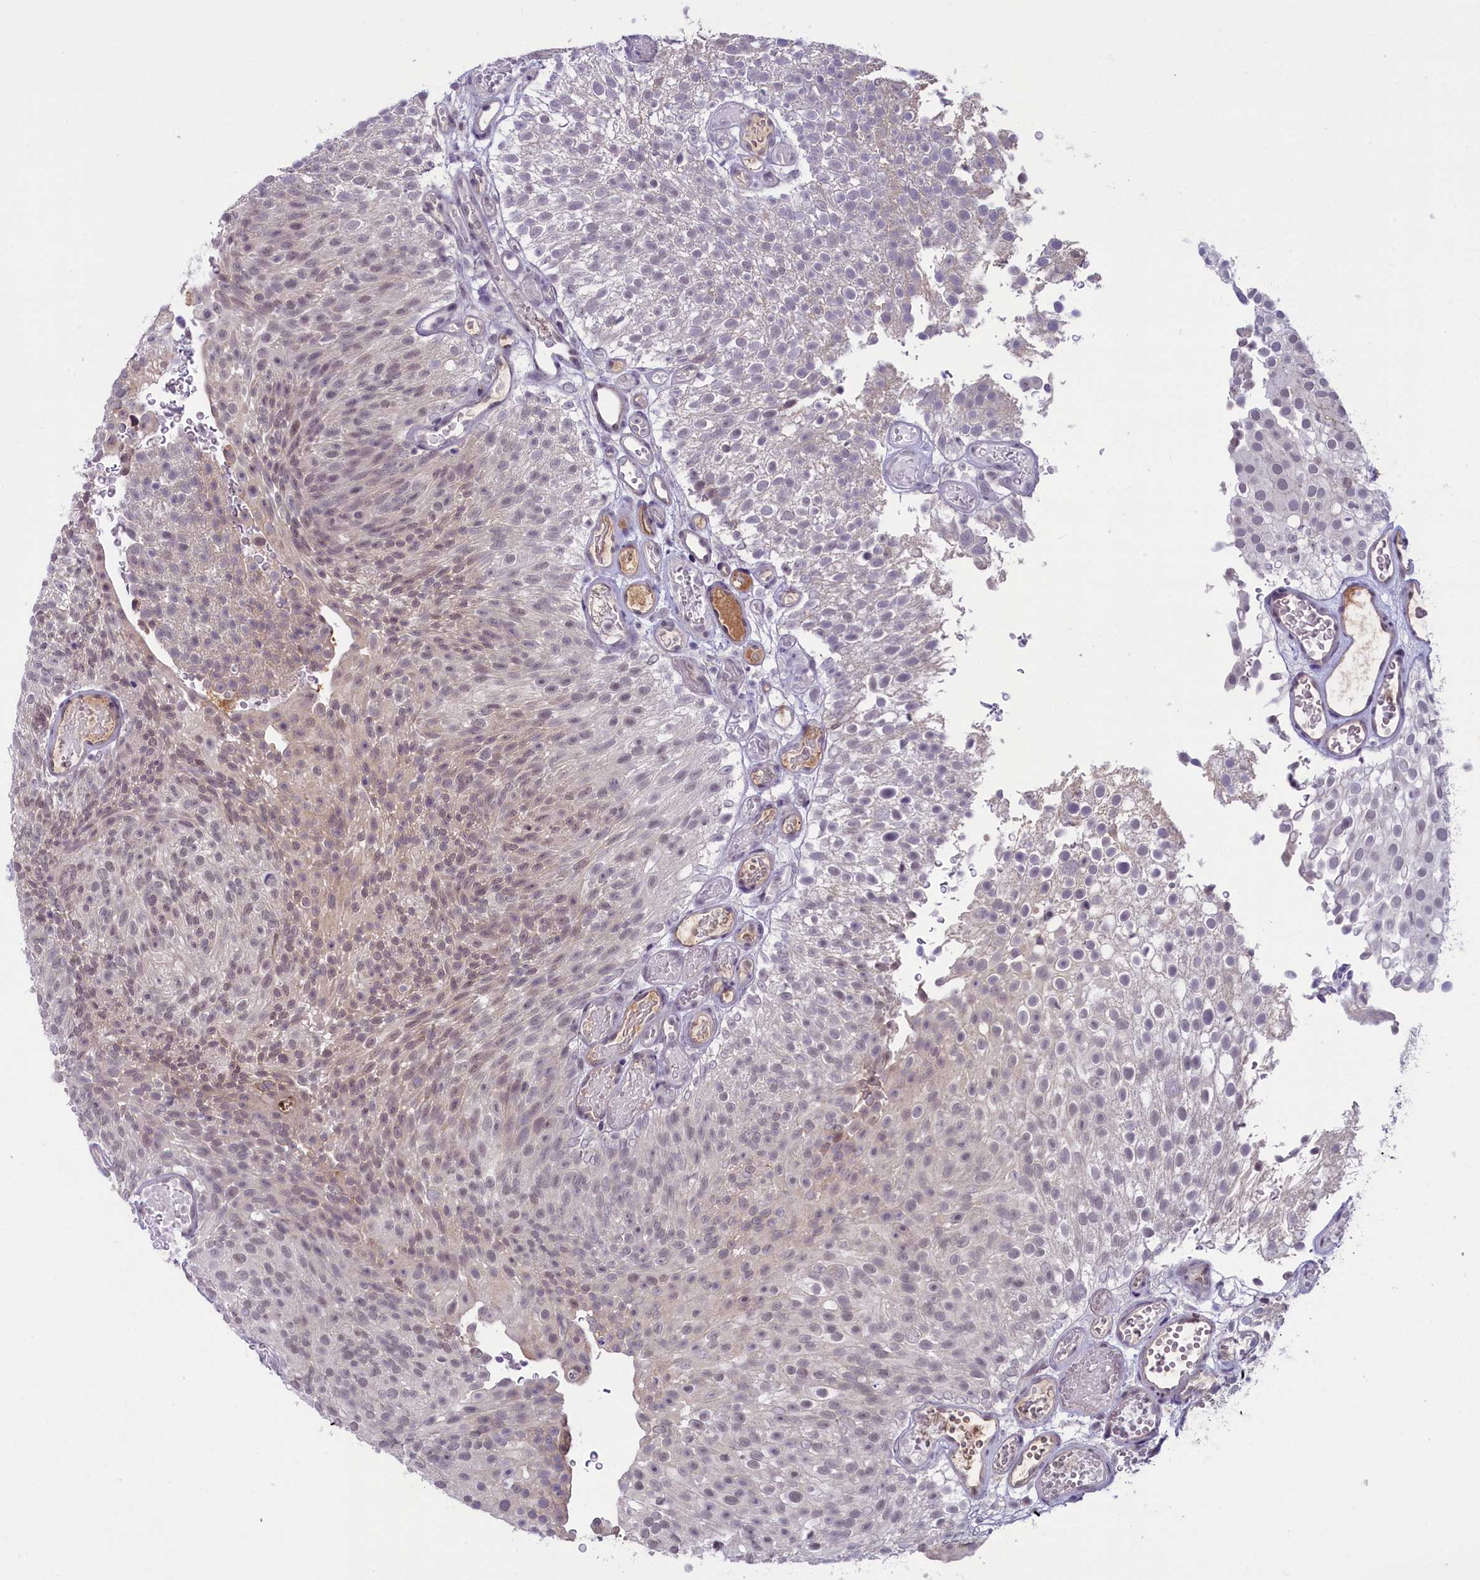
{"staining": {"intensity": "weak", "quantity": "25%-75%", "location": "nuclear"}, "tissue": "urothelial cancer", "cell_type": "Tumor cells", "image_type": "cancer", "snomed": [{"axis": "morphology", "description": "Urothelial carcinoma, Low grade"}, {"axis": "topography", "description": "Urinary bladder"}], "caption": "Weak nuclear staining for a protein is seen in about 25%-75% of tumor cells of low-grade urothelial carcinoma using immunohistochemistry.", "gene": "CRAMP1", "patient": {"sex": "male", "age": 78}}